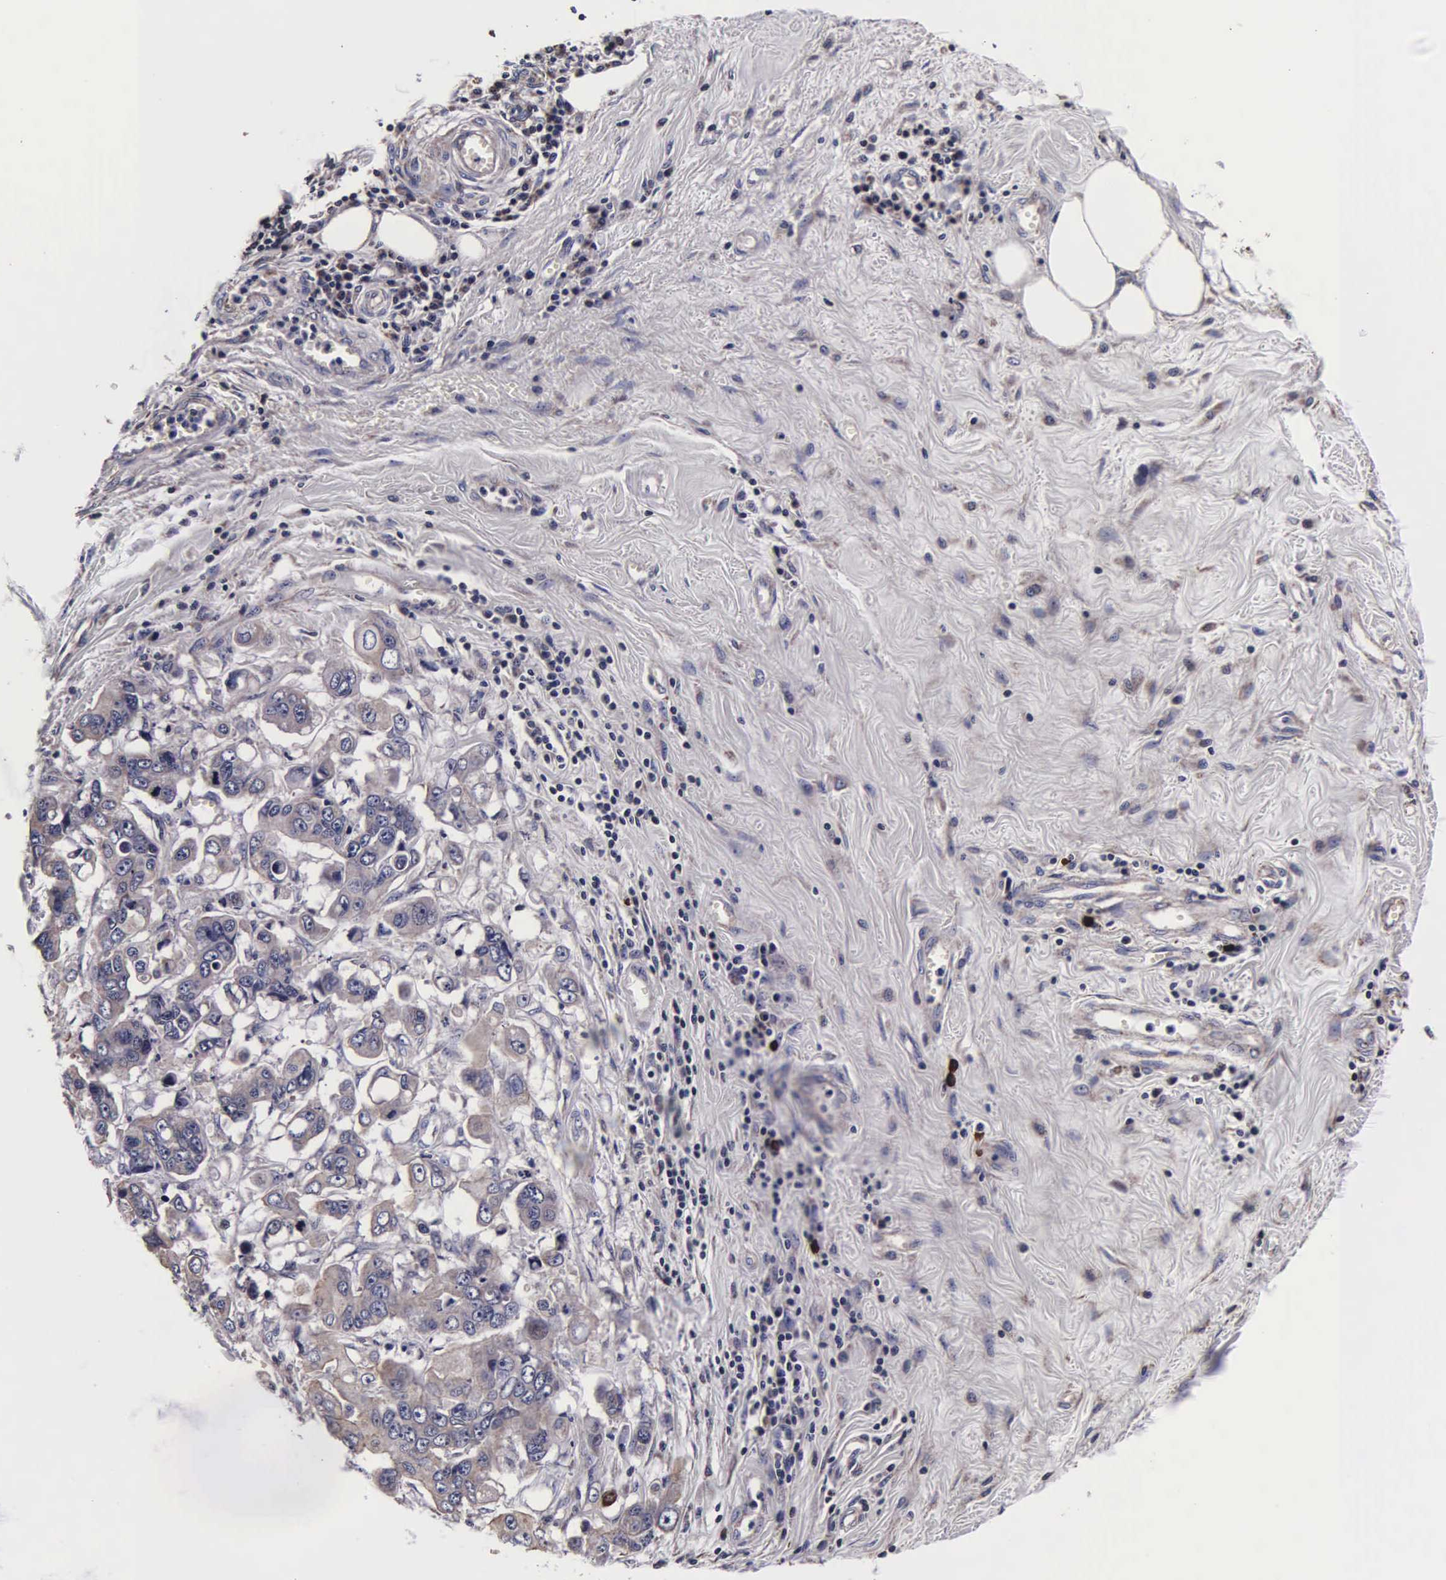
{"staining": {"intensity": "weak", "quantity": "25%-75%", "location": "cytoplasmic/membranous"}, "tissue": "stomach cancer", "cell_type": "Tumor cells", "image_type": "cancer", "snomed": [{"axis": "morphology", "description": "Adenocarcinoma, NOS"}, {"axis": "topography", "description": "Stomach, upper"}], "caption": "An IHC image of neoplastic tissue is shown. Protein staining in brown labels weak cytoplasmic/membranous positivity in stomach cancer within tumor cells.", "gene": "PSMA3", "patient": {"sex": "male", "age": 80}}